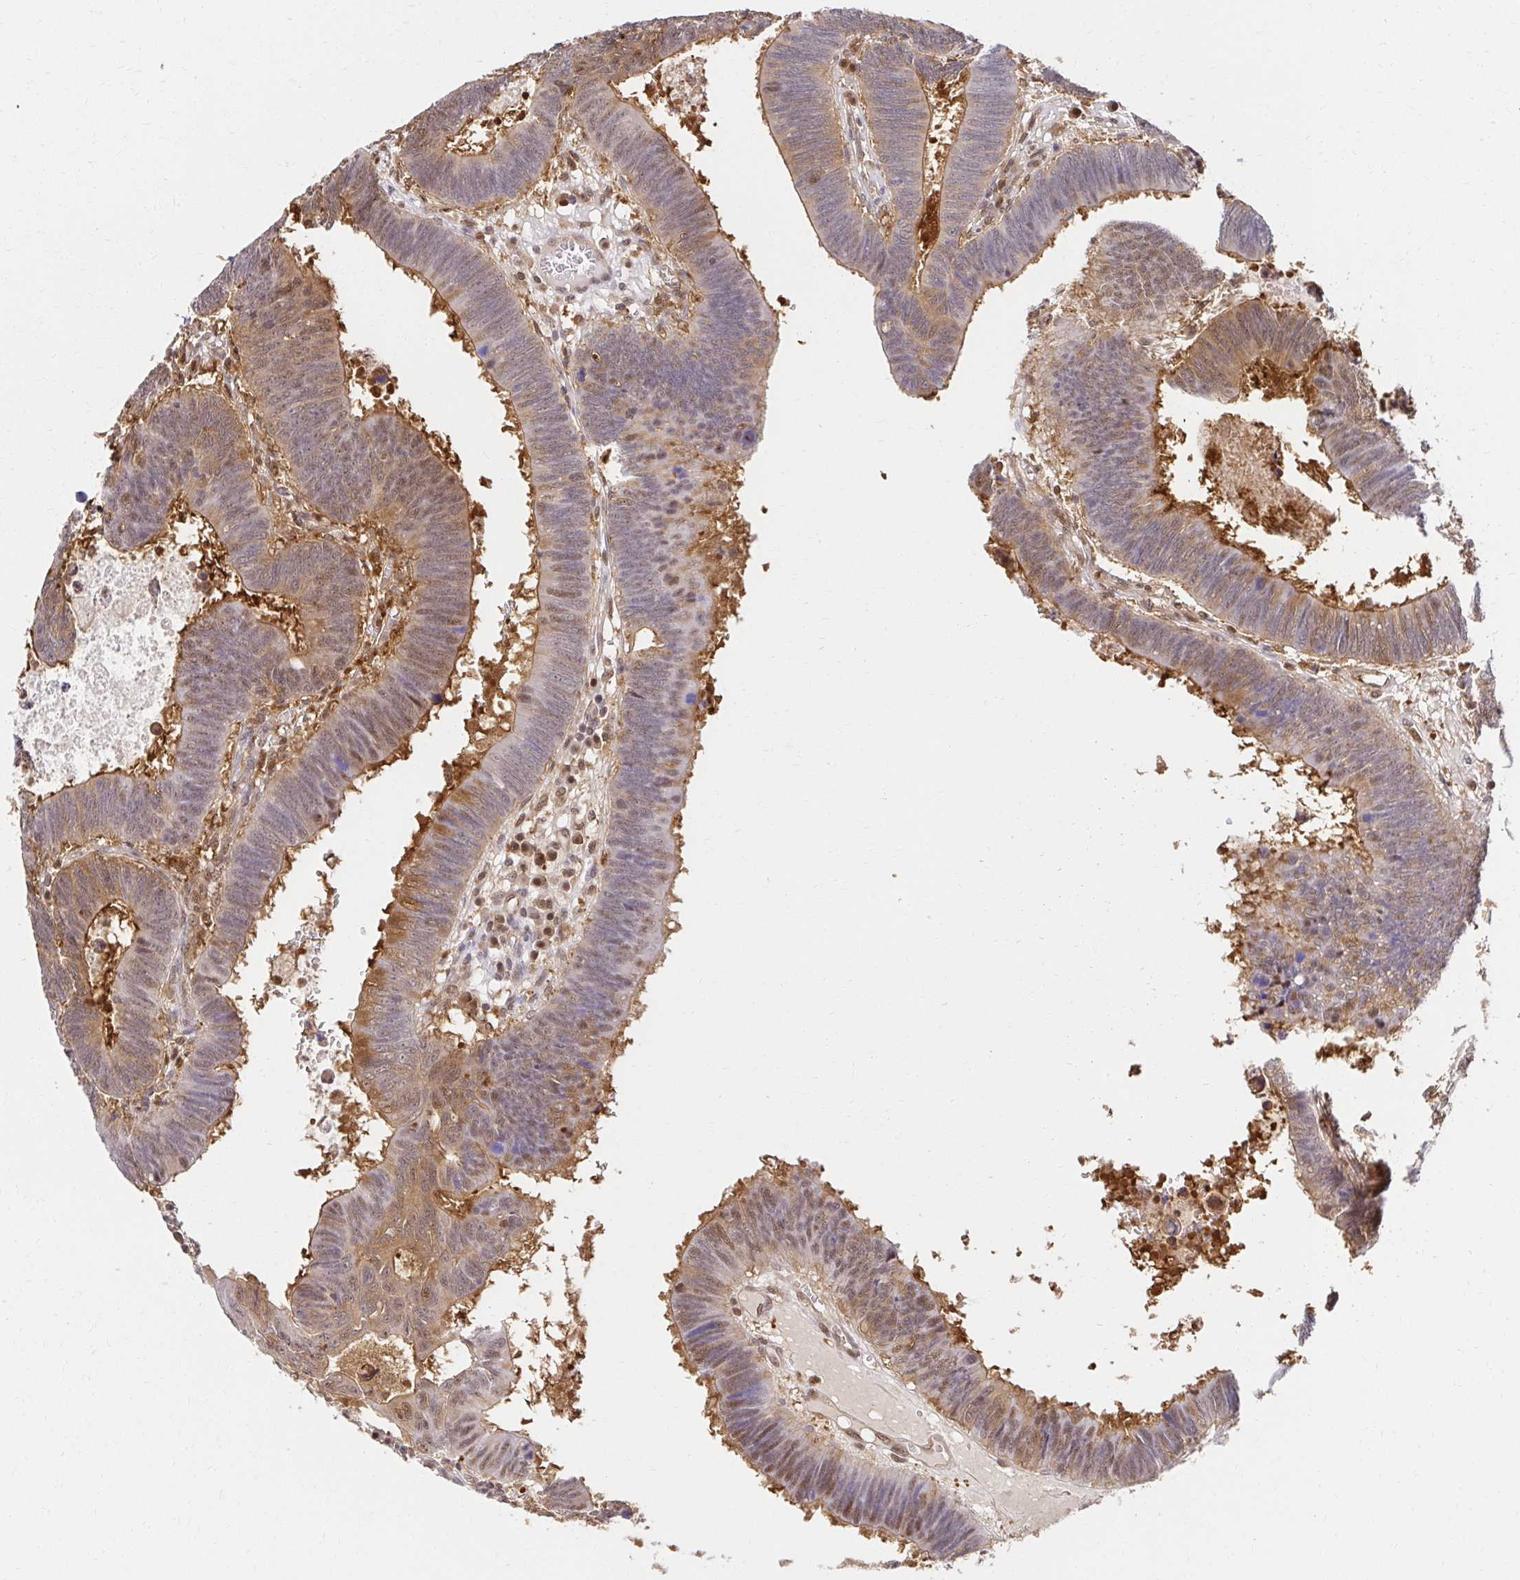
{"staining": {"intensity": "moderate", "quantity": ">75%", "location": "cytoplasmic/membranous,nuclear"}, "tissue": "colorectal cancer", "cell_type": "Tumor cells", "image_type": "cancer", "snomed": [{"axis": "morphology", "description": "Adenocarcinoma, NOS"}, {"axis": "topography", "description": "Colon"}], "caption": "An image of colorectal cancer stained for a protein shows moderate cytoplasmic/membranous and nuclear brown staining in tumor cells.", "gene": "PSMA4", "patient": {"sex": "male", "age": 62}}